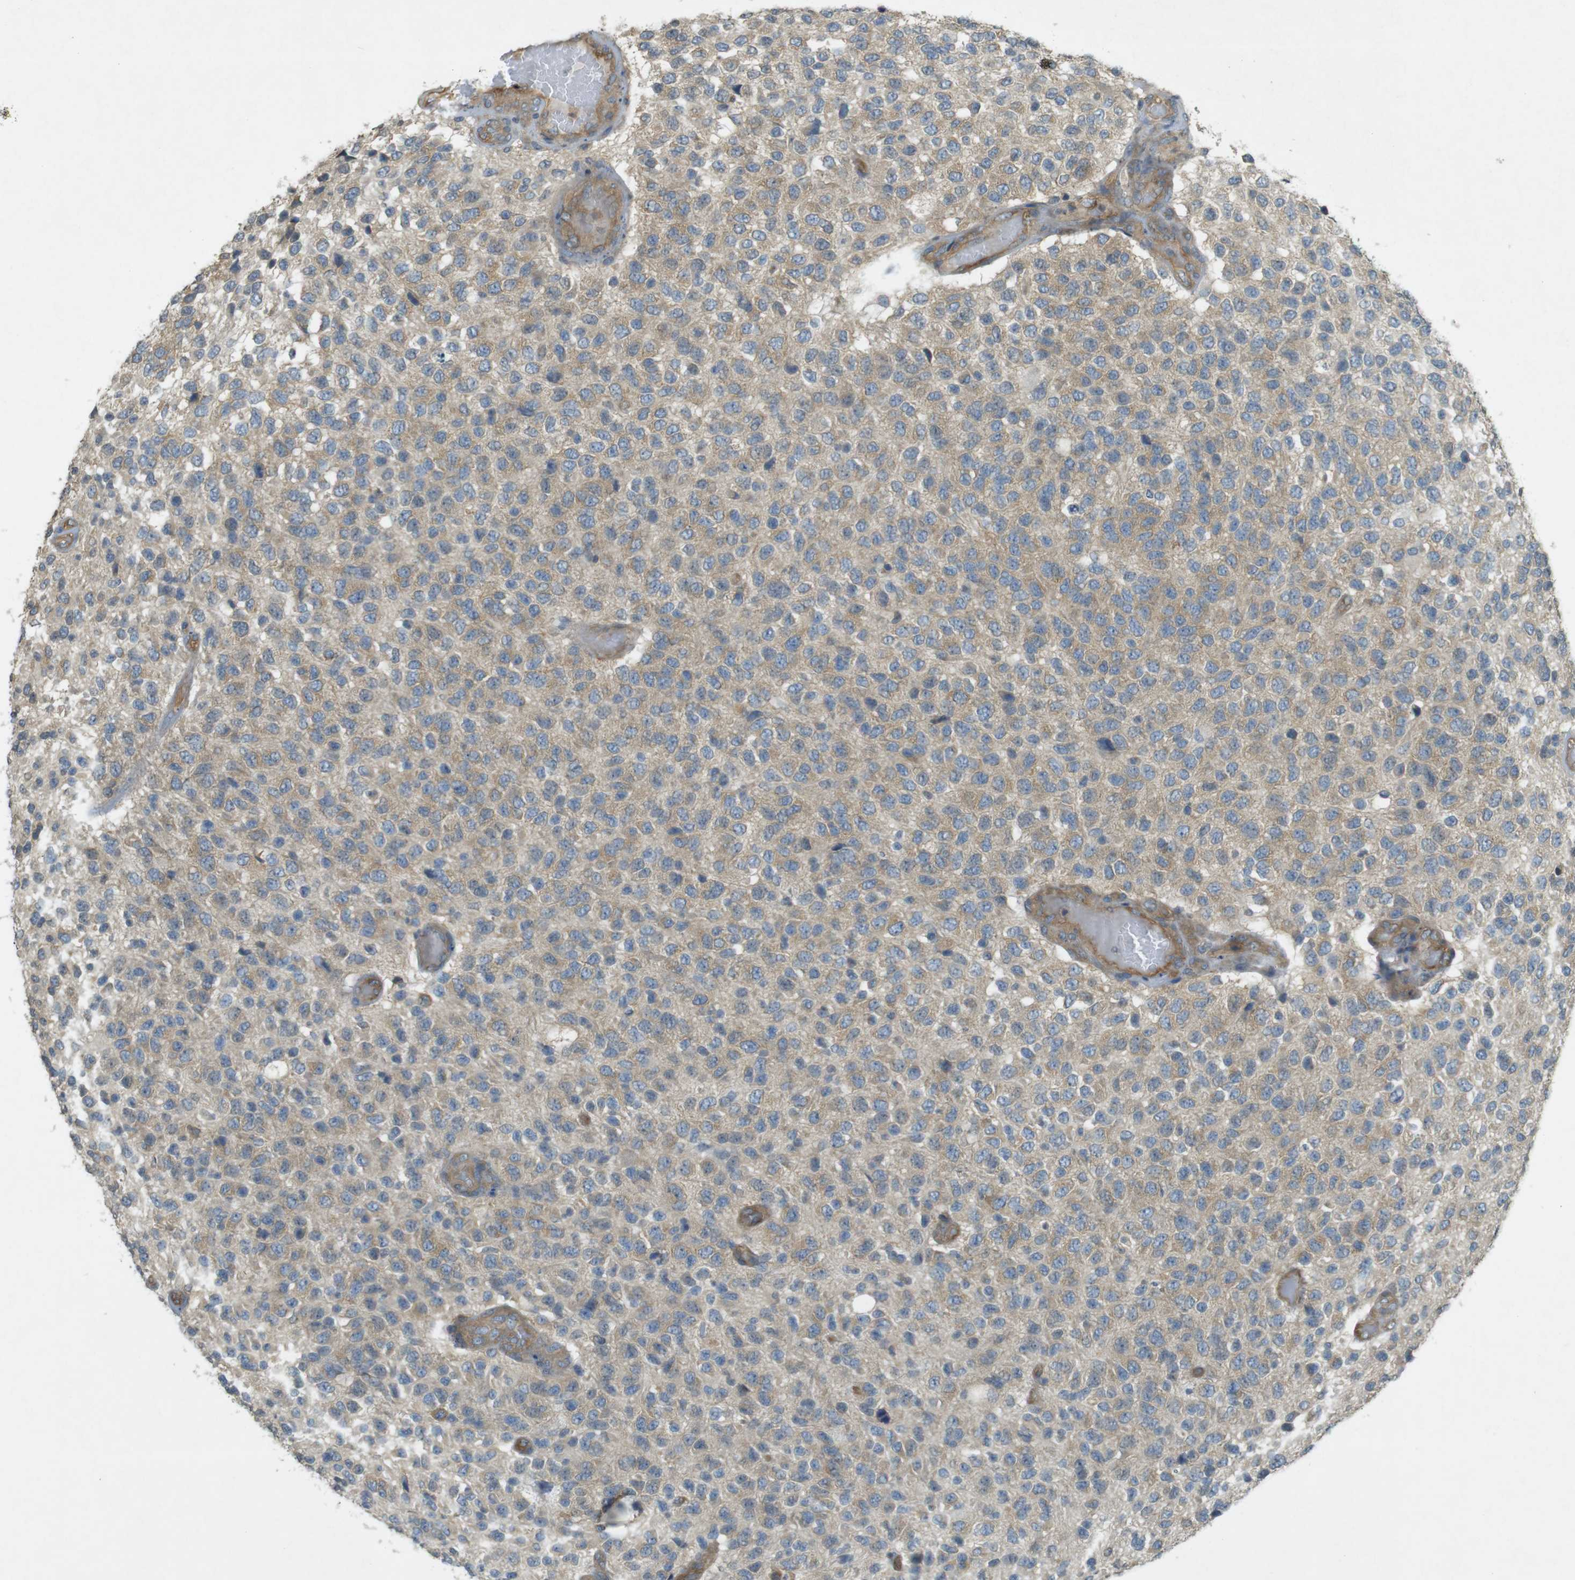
{"staining": {"intensity": "weak", "quantity": ">75%", "location": "cytoplasmic/membranous"}, "tissue": "glioma", "cell_type": "Tumor cells", "image_type": "cancer", "snomed": [{"axis": "morphology", "description": "Glioma, malignant, High grade"}, {"axis": "topography", "description": "pancreas cauda"}], "caption": "A high-resolution micrograph shows IHC staining of malignant glioma (high-grade), which exhibits weak cytoplasmic/membranous staining in approximately >75% of tumor cells.", "gene": "KIF5B", "patient": {"sex": "male", "age": 60}}